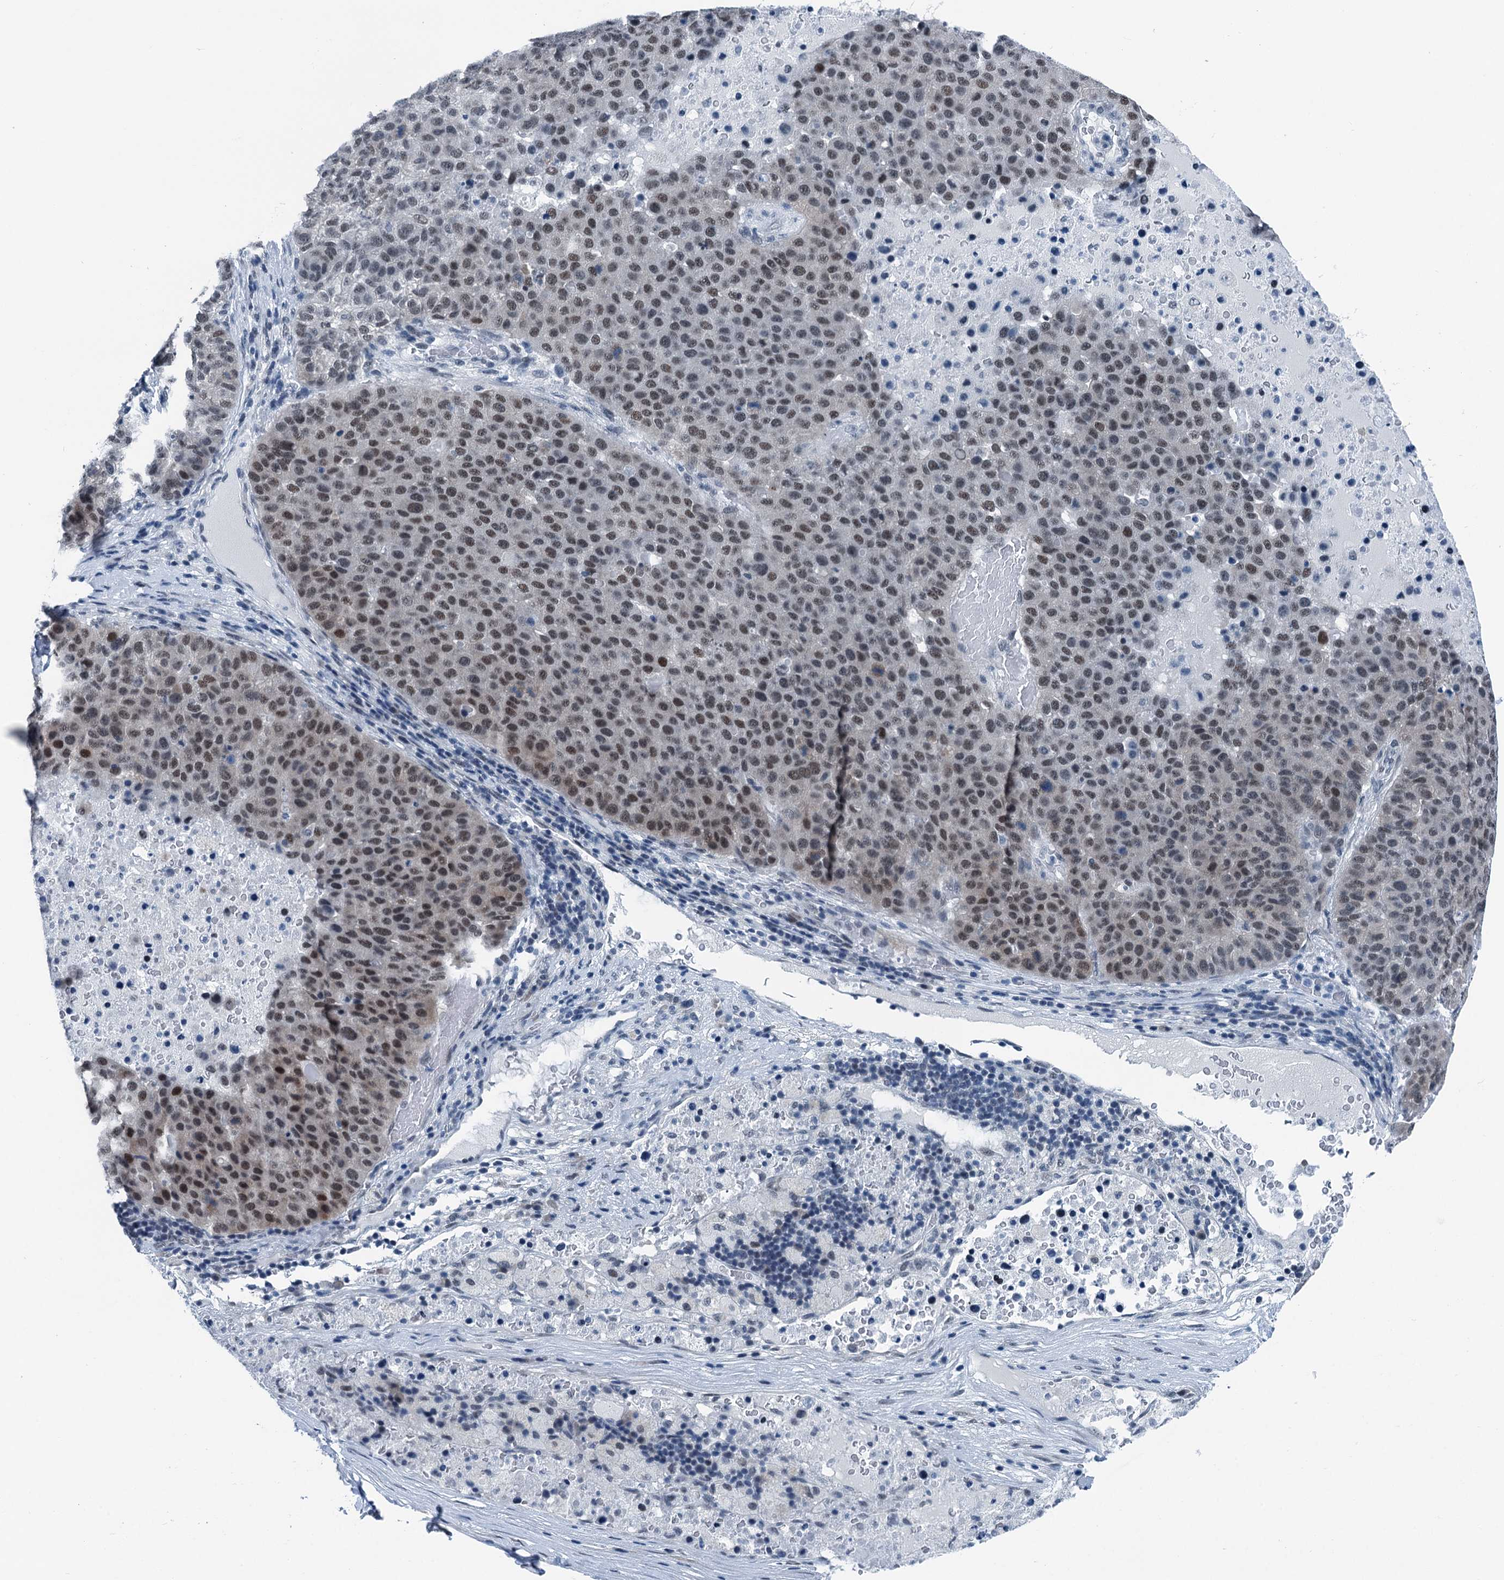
{"staining": {"intensity": "moderate", "quantity": ">75%", "location": "nuclear"}, "tissue": "pancreatic cancer", "cell_type": "Tumor cells", "image_type": "cancer", "snomed": [{"axis": "morphology", "description": "Adenocarcinoma, NOS"}, {"axis": "topography", "description": "Pancreas"}], "caption": "The image exhibits a brown stain indicating the presence of a protein in the nuclear of tumor cells in pancreatic adenocarcinoma. (Stains: DAB in brown, nuclei in blue, Microscopy: brightfield microscopy at high magnification).", "gene": "TRPT1", "patient": {"sex": "female", "age": 61}}